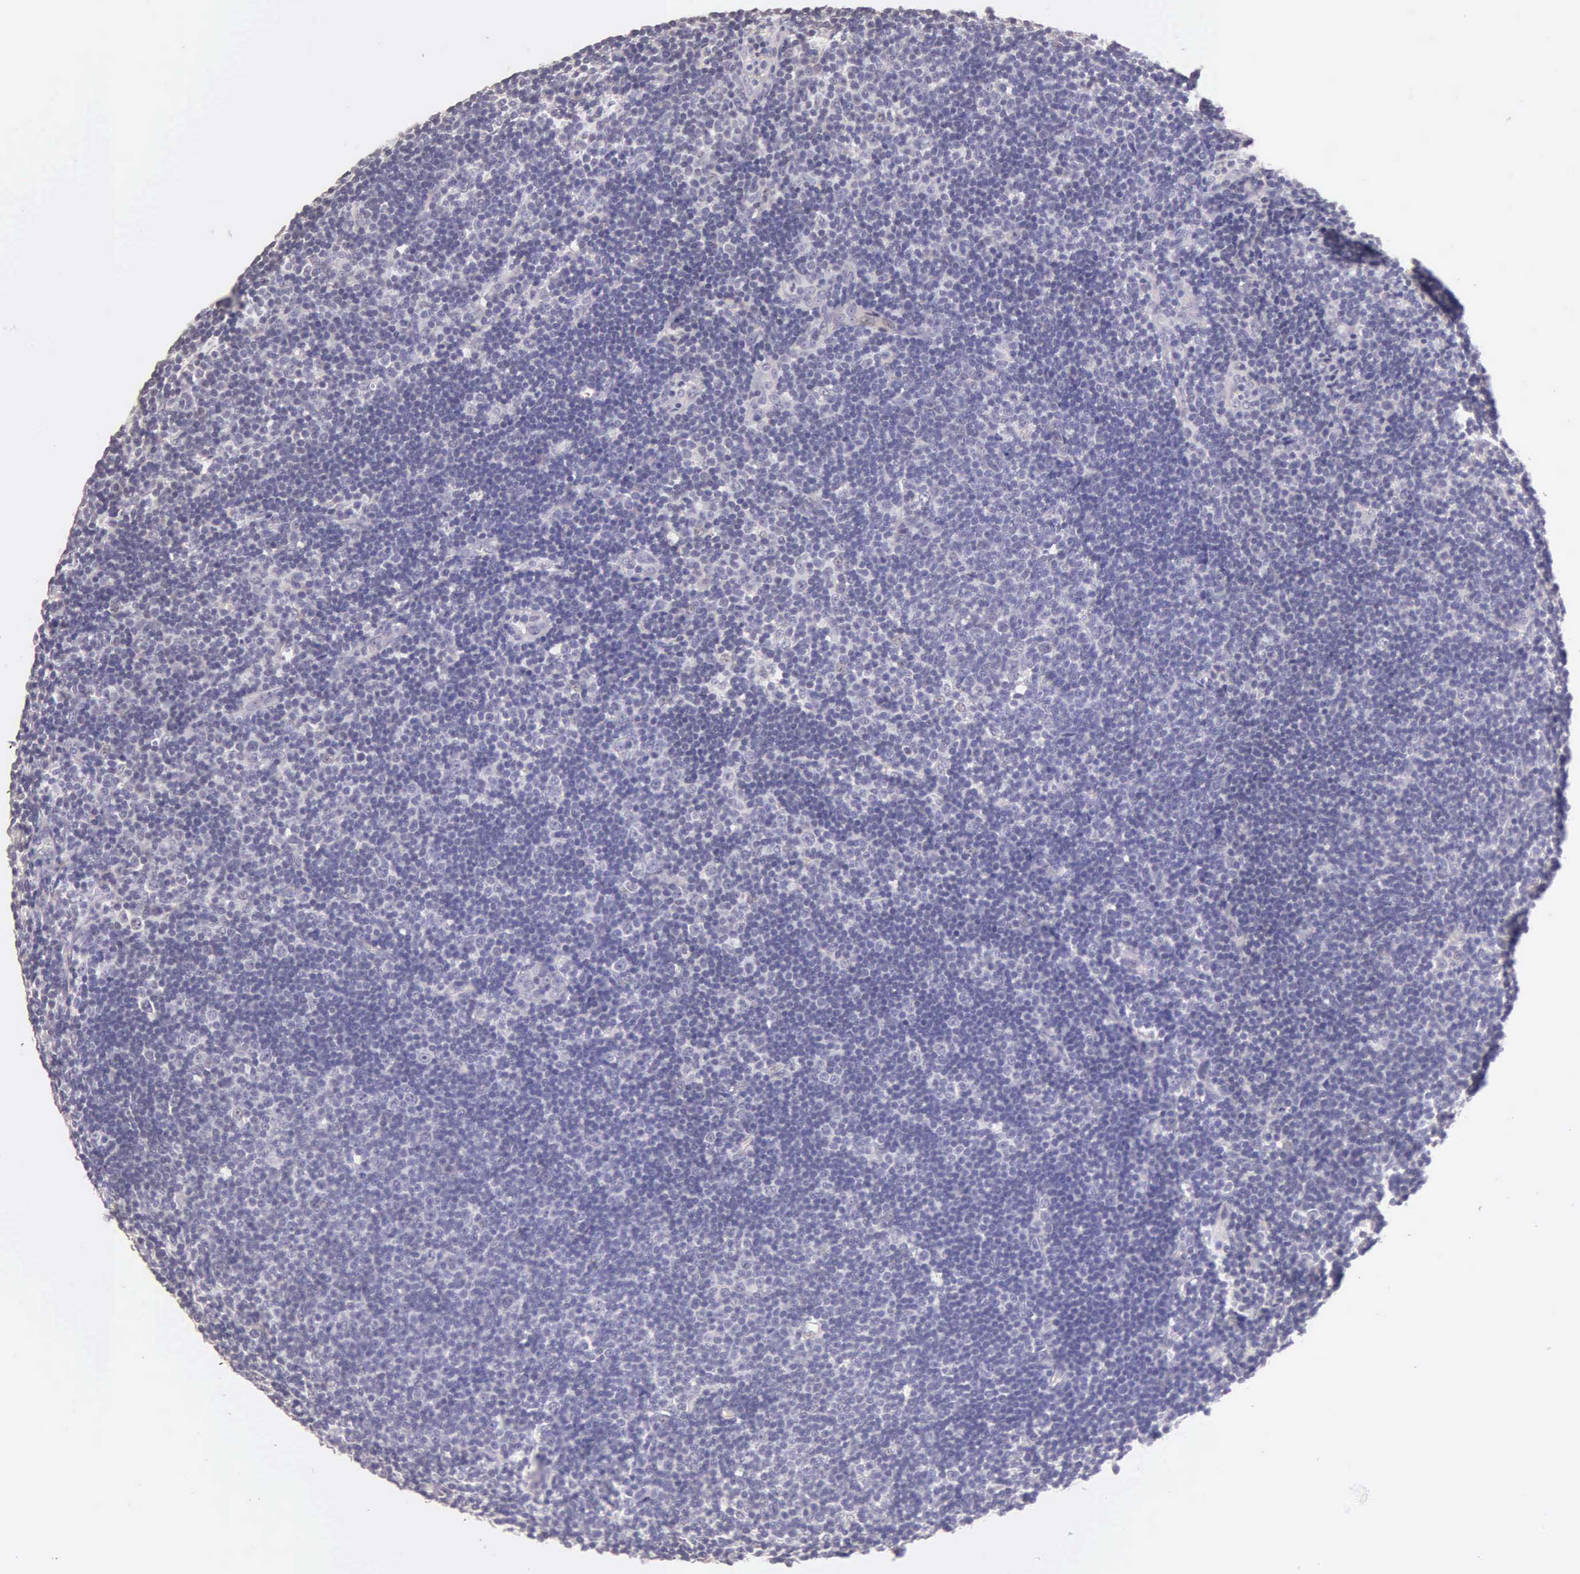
{"staining": {"intensity": "negative", "quantity": "none", "location": "none"}, "tissue": "lymphoma", "cell_type": "Tumor cells", "image_type": "cancer", "snomed": [{"axis": "morphology", "description": "Malignant lymphoma, non-Hodgkin's type, Low grade"}, {"axis": "topography", "description": "Lymph node"}], "caption": "Tumor cells show no significant staining in low-grade malignant lymphoma, non-Hodgkin's type.", "gene": "ESR1", "patient": {"sex": "male", "age": 49}}